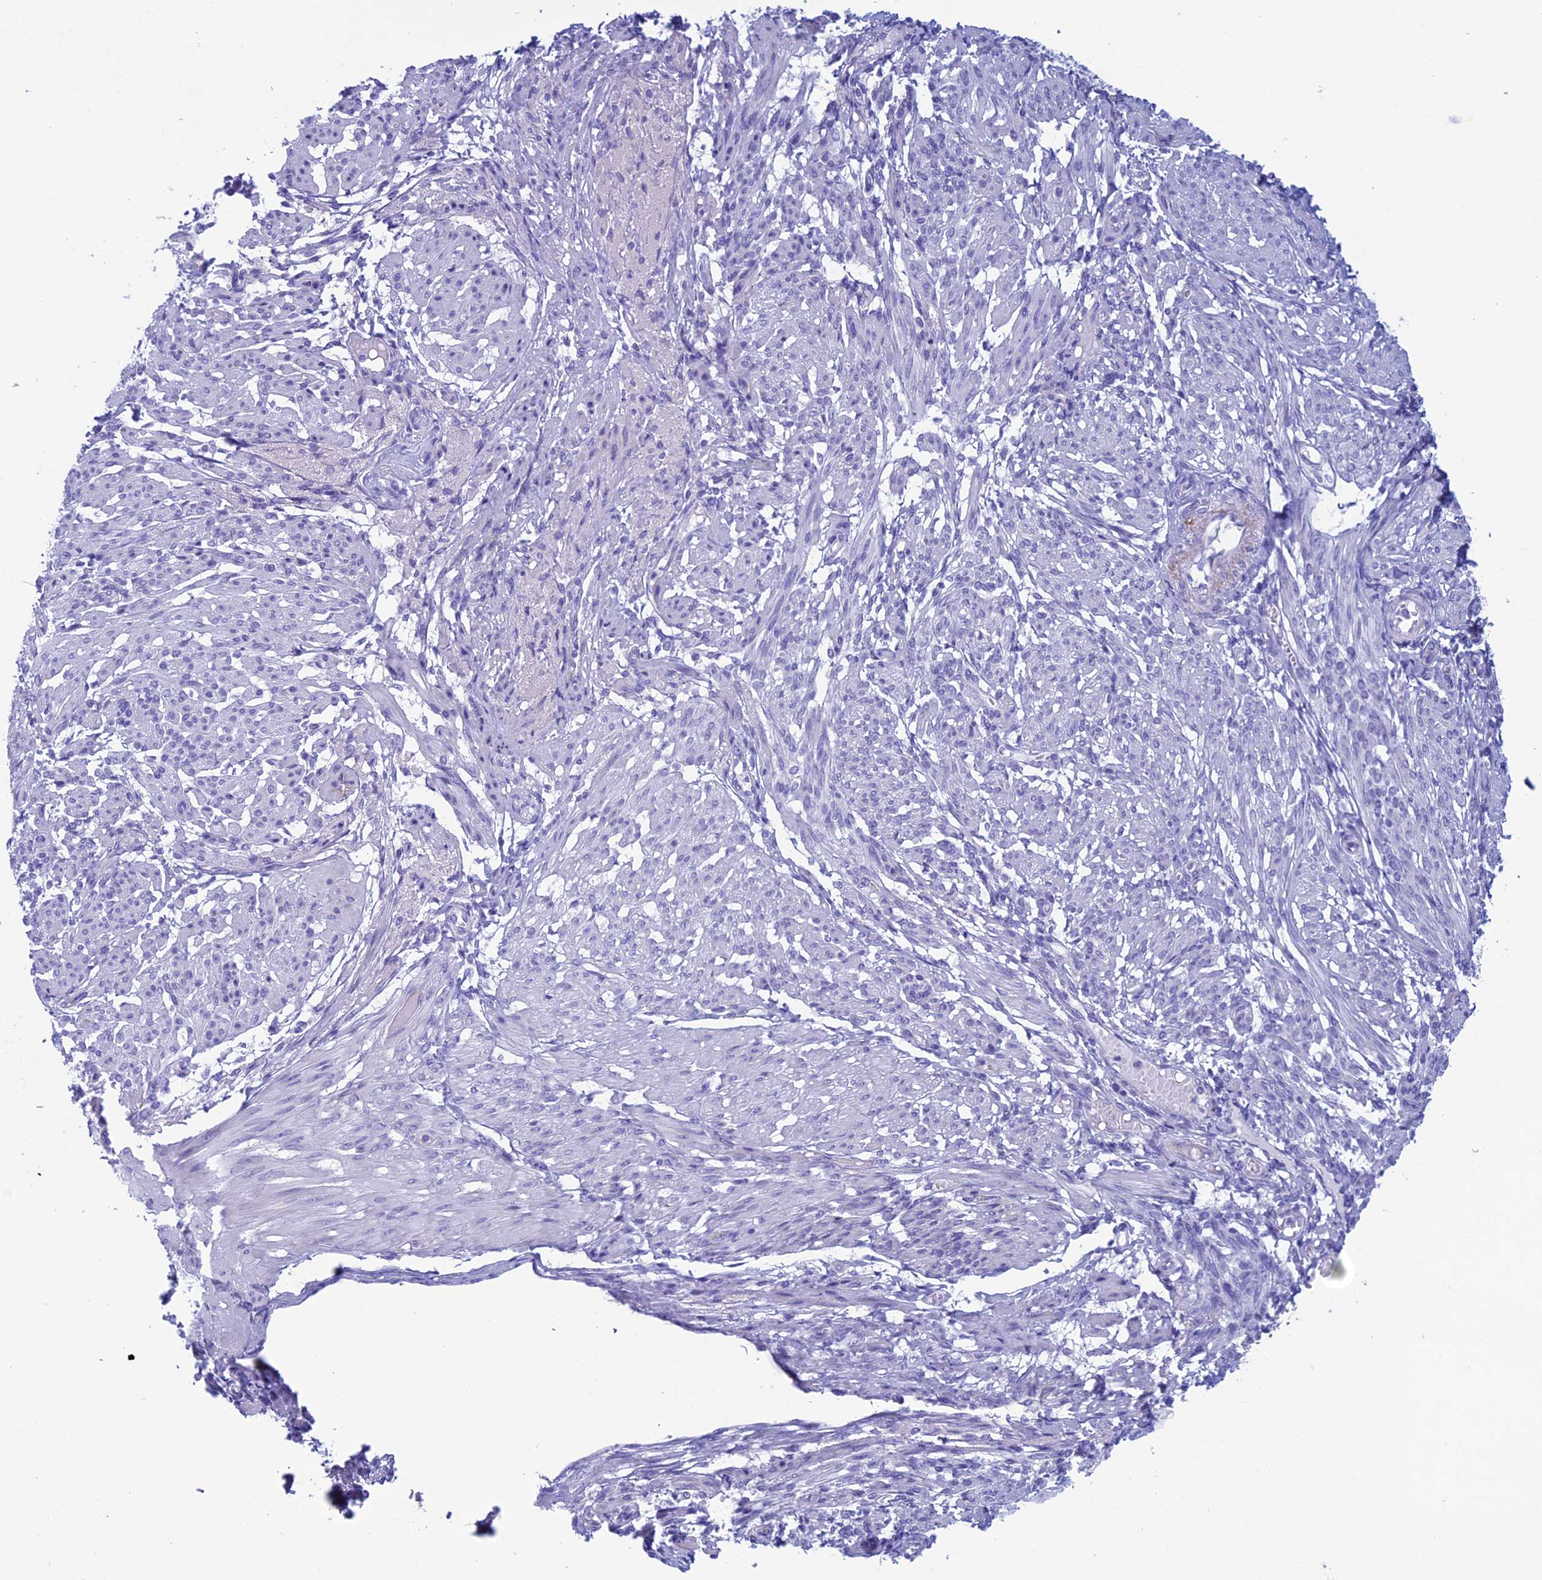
{"staining": {"intensity": "negative", "quantity": "none", "location": "none"}, "tissue": "smooth muscle", "cell_type": "Smooth muscle cells", "image_type": "normal", "snomed": [{"axis": "morphology", "description": "Normal tissue, NOS"}, {"axis": "topography", "description": "Smooth muscle"}], "caption": "The immunohistochemistry (IHC) histopathology image has no significant staining in smooth muscle cells of smooth muscle.", "gene": "FAM169A", "patient": {"sex": "female", "age": 39}}